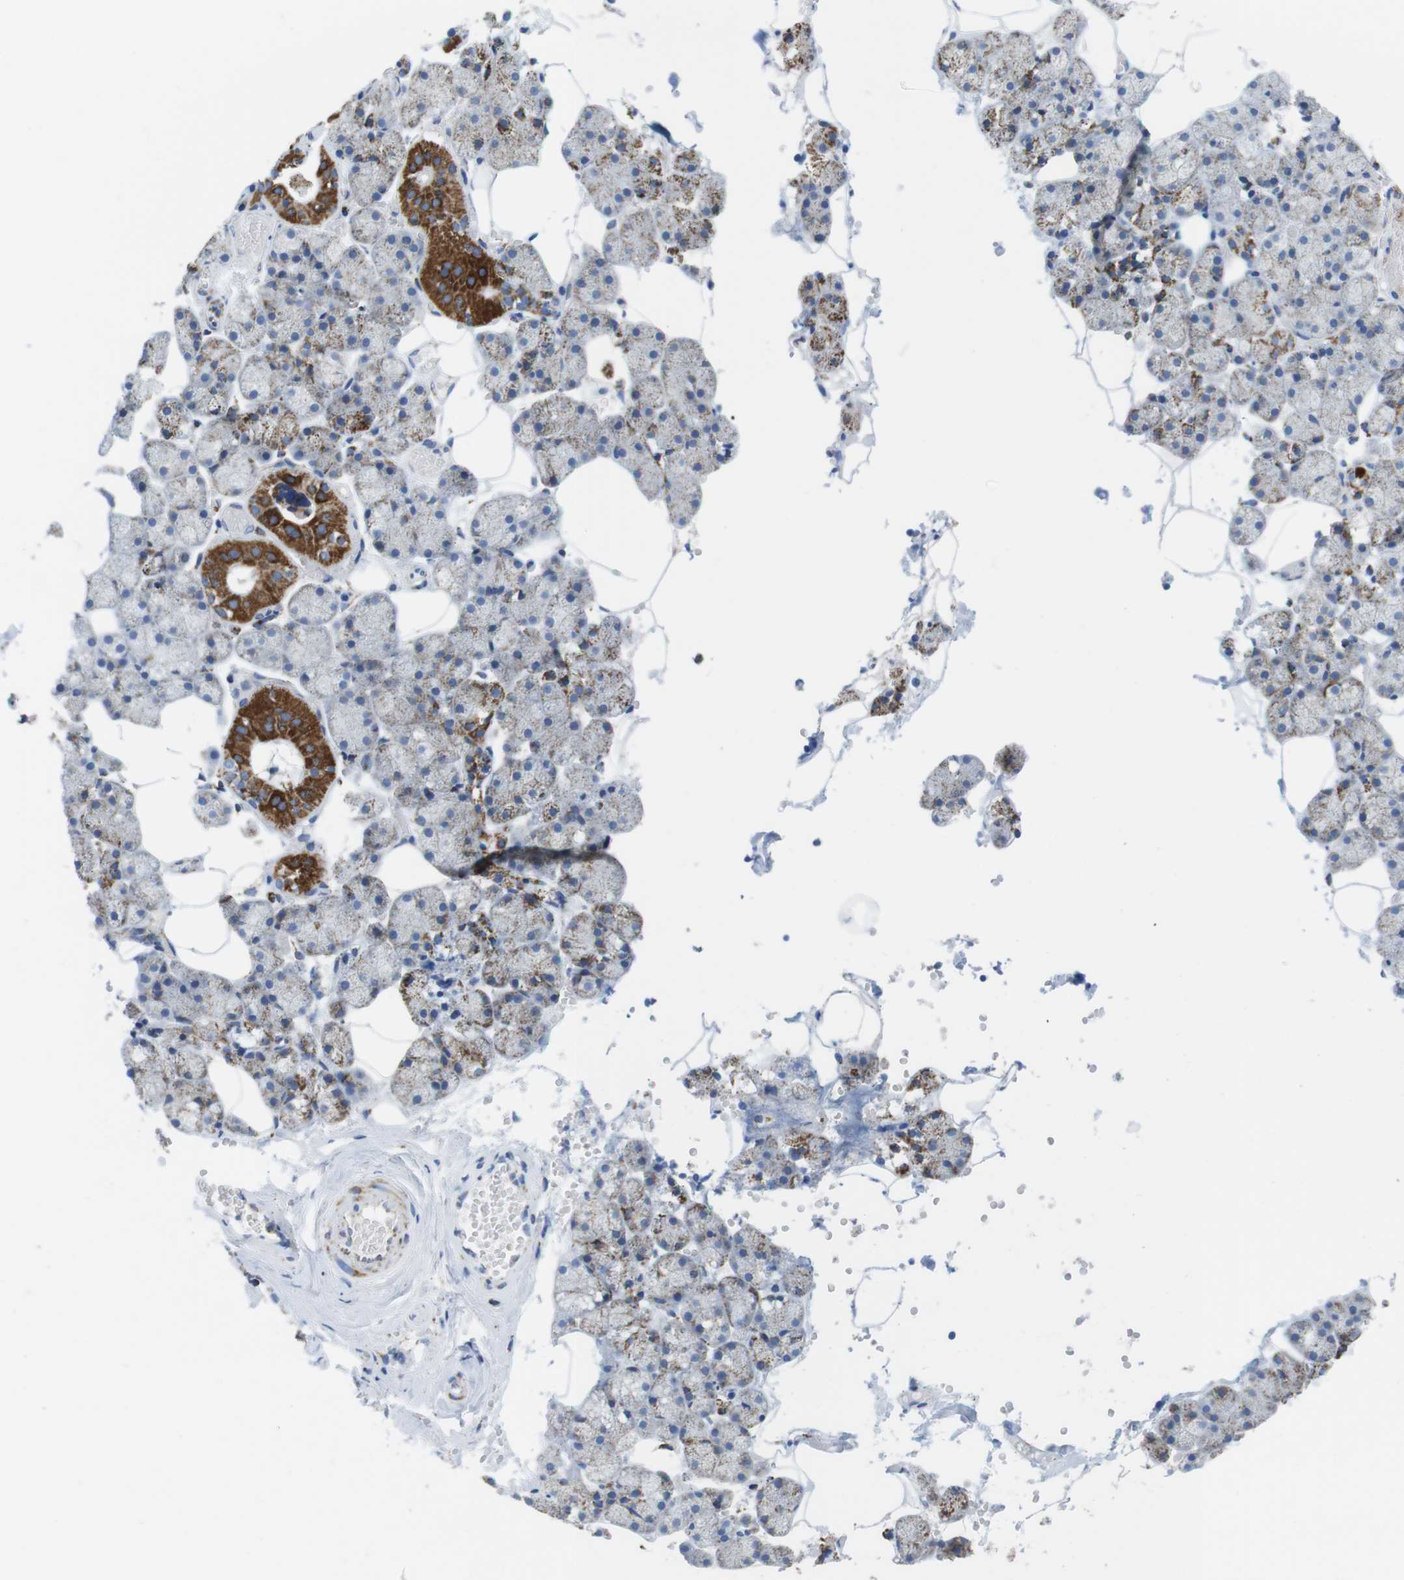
{"staining": {"intensity": "strong", "quantity": "25%-75%", "location": "cytoplasmic/membranous"}, "tissue": "salivary gland", "cell_type": "Glandular cells", "image_type": "normal", "snomed": [{"axis": "morphology", "description": "Normal tissue, NOS"}, {"axis": "topography", "description": "Salivary gland"}], "caption": "Salivary gland was stained to show a protein in brown. There is high levels of strong cytoplasmic/membranous expression in approximately 25%-75% of glandular cells. (Brightfield microscopy of DAB IHC at high magnification).", "gene": "ATP5PO", "patient": {"sex": "male", "age": 62}}